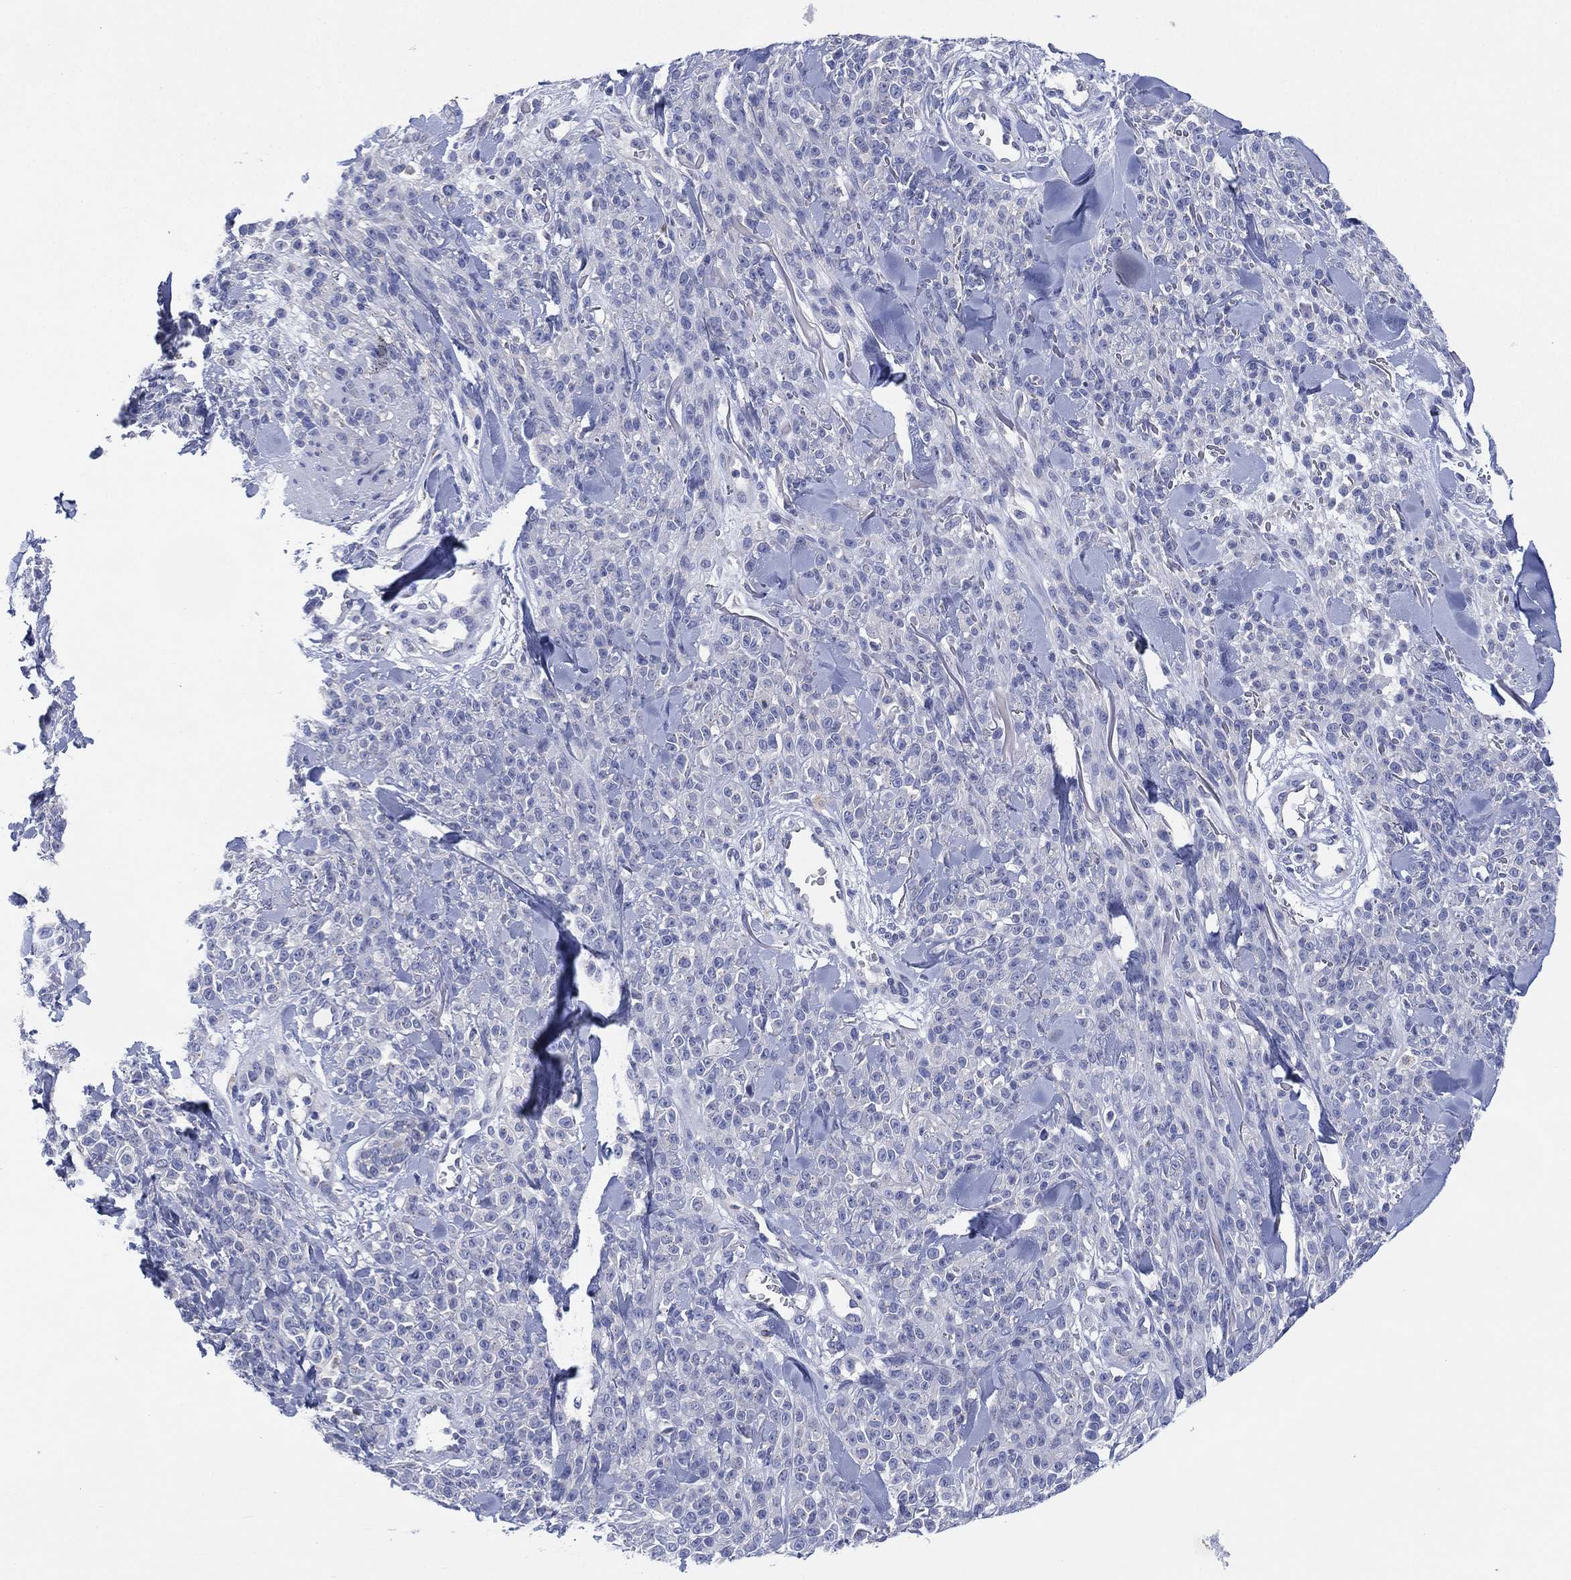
{"staining": {"intensity": "negative", "quantity": "none", "location": "none"}, "tissue": "melanoma", "cell_type": "Tumor cells", "image_type": "cancer", "snomed": [{"axis": "morphology", "description": "Malignant melanoma, NOS"}, {"axis": "topography", "description": "Skin"}, {"axis": "topography", "description": "Skin of trunk"}], "caption": "A photomicrograph of human melanoma is negative for staining in tumor cells.", "gene": "CHRNA3", "patient": {"sex": "male", "age": 74}}